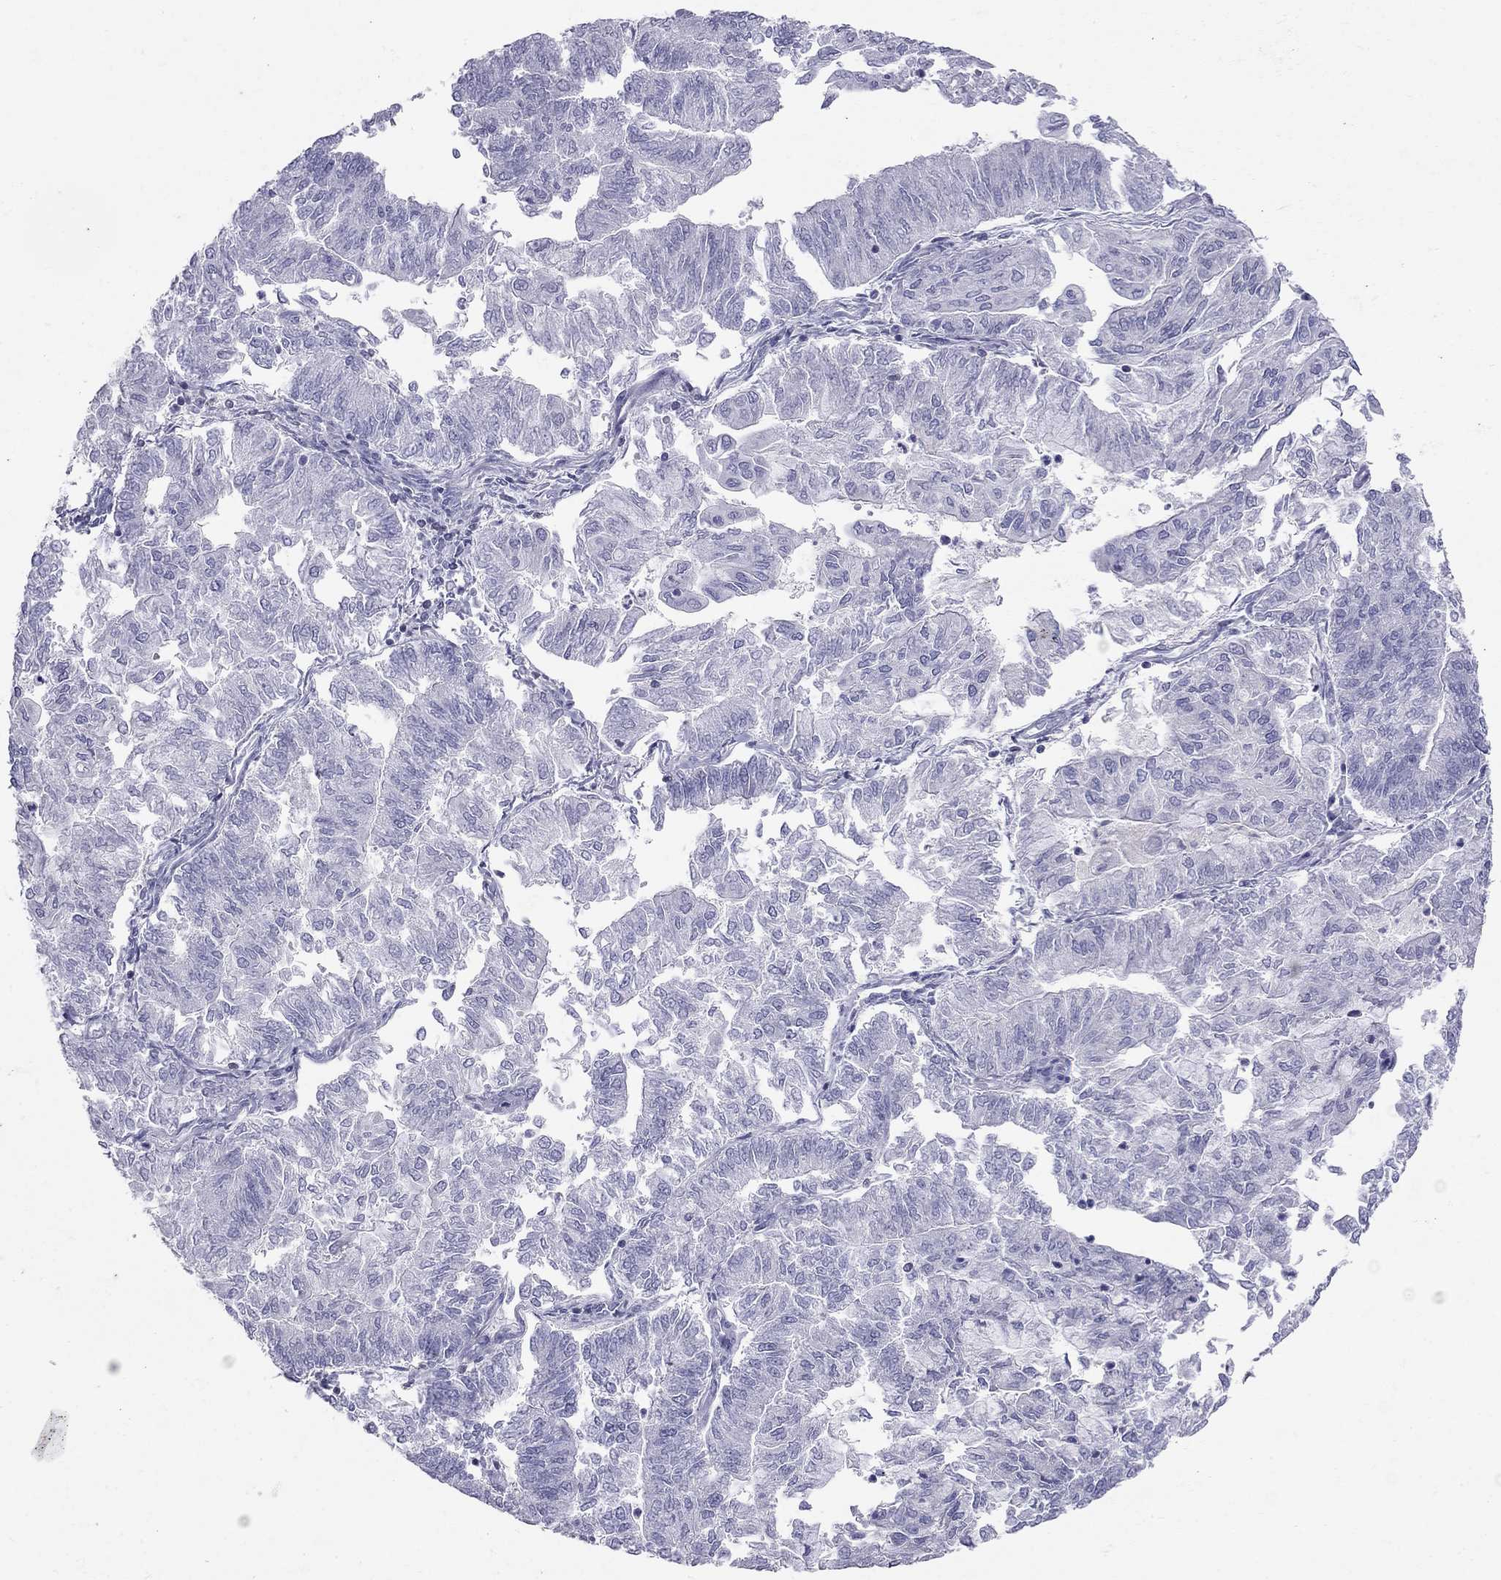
{"staining": {"intensity": "negative", "quantity": "none", "location": "none"}, "tissue": "endometrial cancer", "cell_type": "Tumor cells", "image_type": "cancer", "snomed": [{"axis": "morphology", "description": "Adenocarcinoma, NOS"}, {"axis": "topography", "description": "Endometrium"}], "caption": "This is a image of immunohistochemistry (IHC) staining of endometrial cancer, which shows no expression in tumor cells.", "gene": "SH2D2A", "patient": {"sex": "female", "age": 59}}